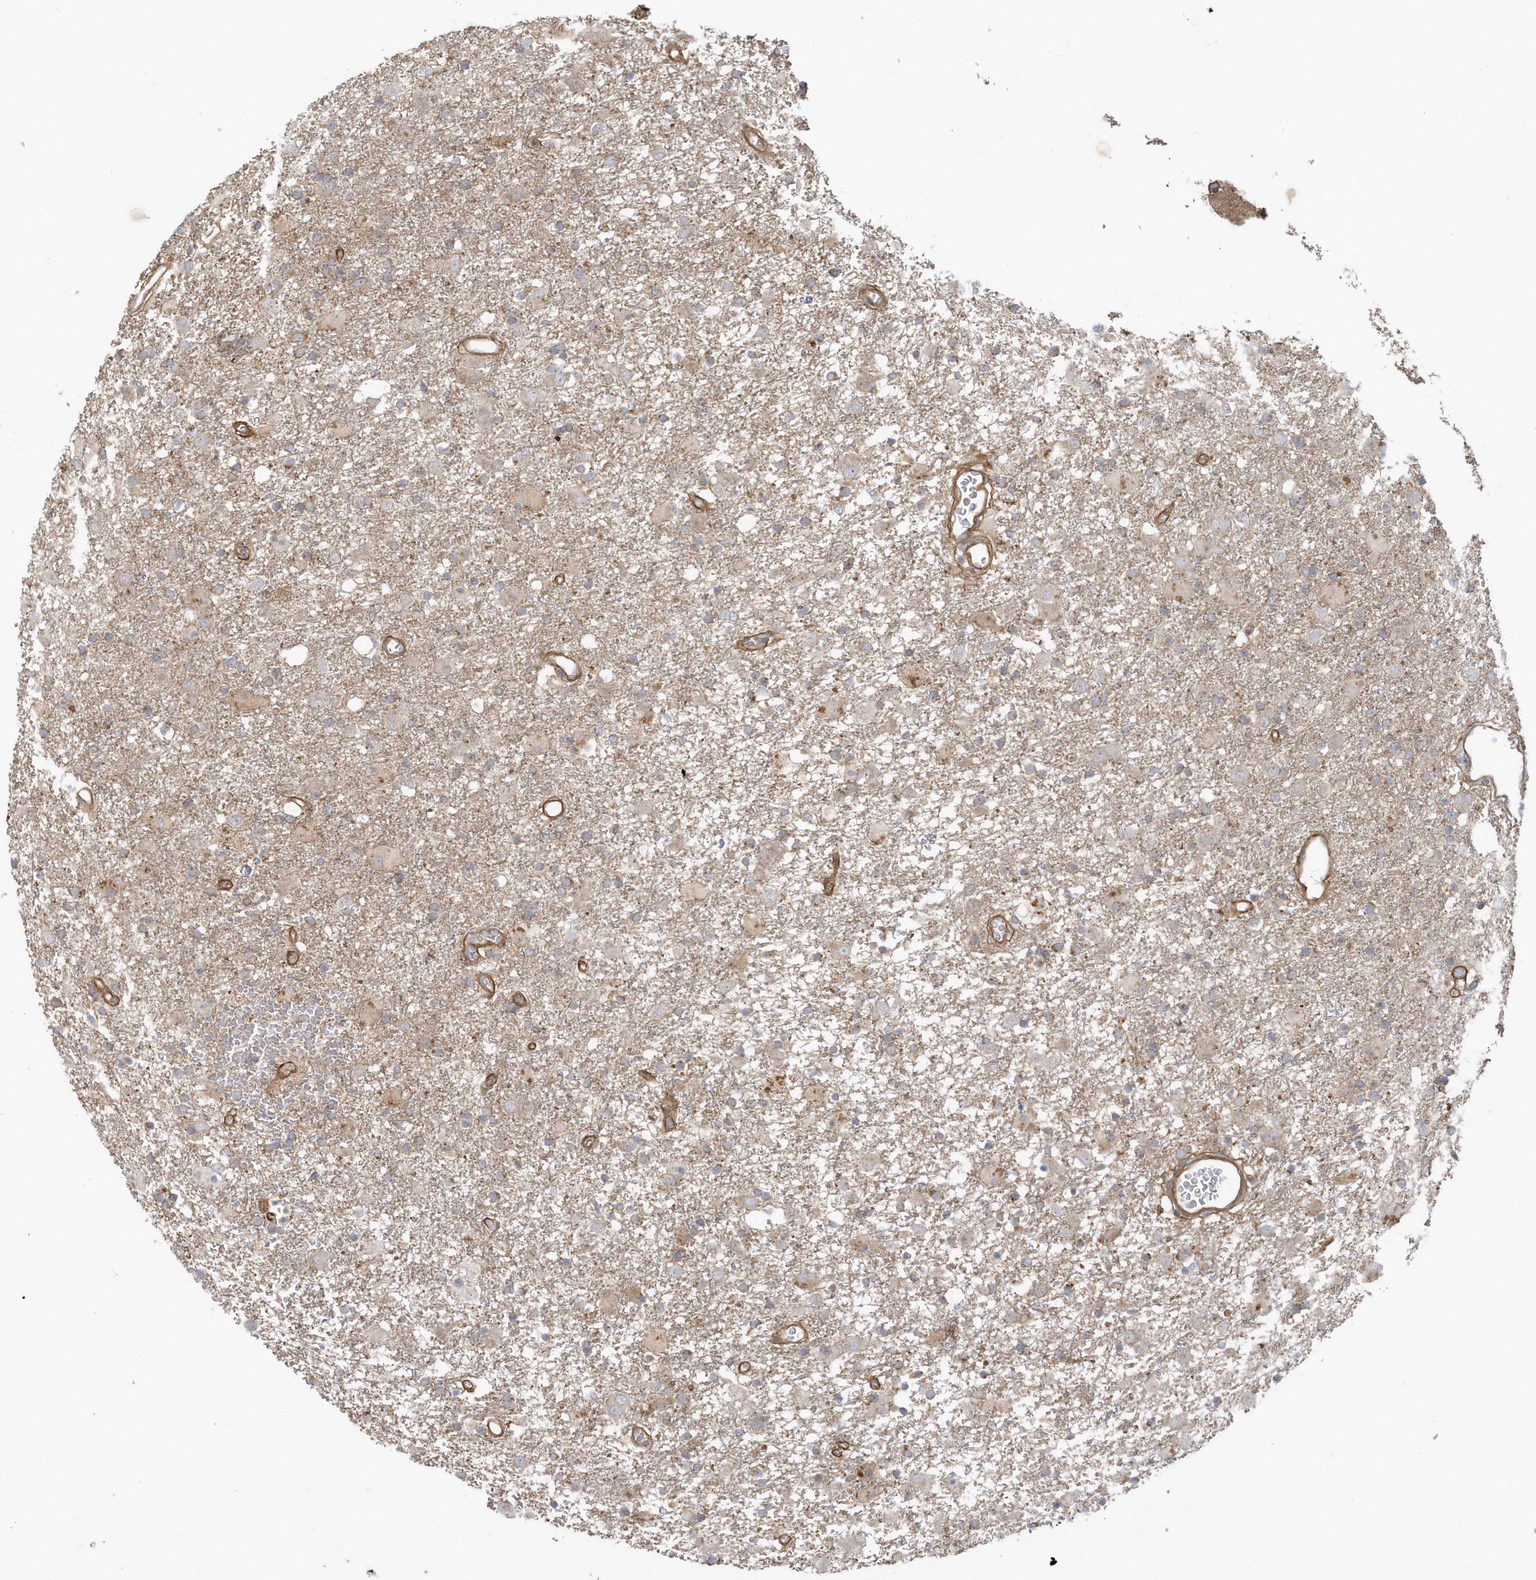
{"staining": {"intensity": "weak", "quantity": "<25%", "location": "cytoplasmic/membranous"}, "tissue": "glioma", "cell_type": "Tumor cells", "image_type": "cancer", "snomed": [{"axis": "morphology", "description": "Glioma, malignant, Low grade"}, {"axis": "topography", "description": "Brain"}], "caption": "Immunohistochemistry of glioma exhibits no expression in tumor cells.", "gene": "ACTR1A", "patient": {"sex": "male", "age": 65}}